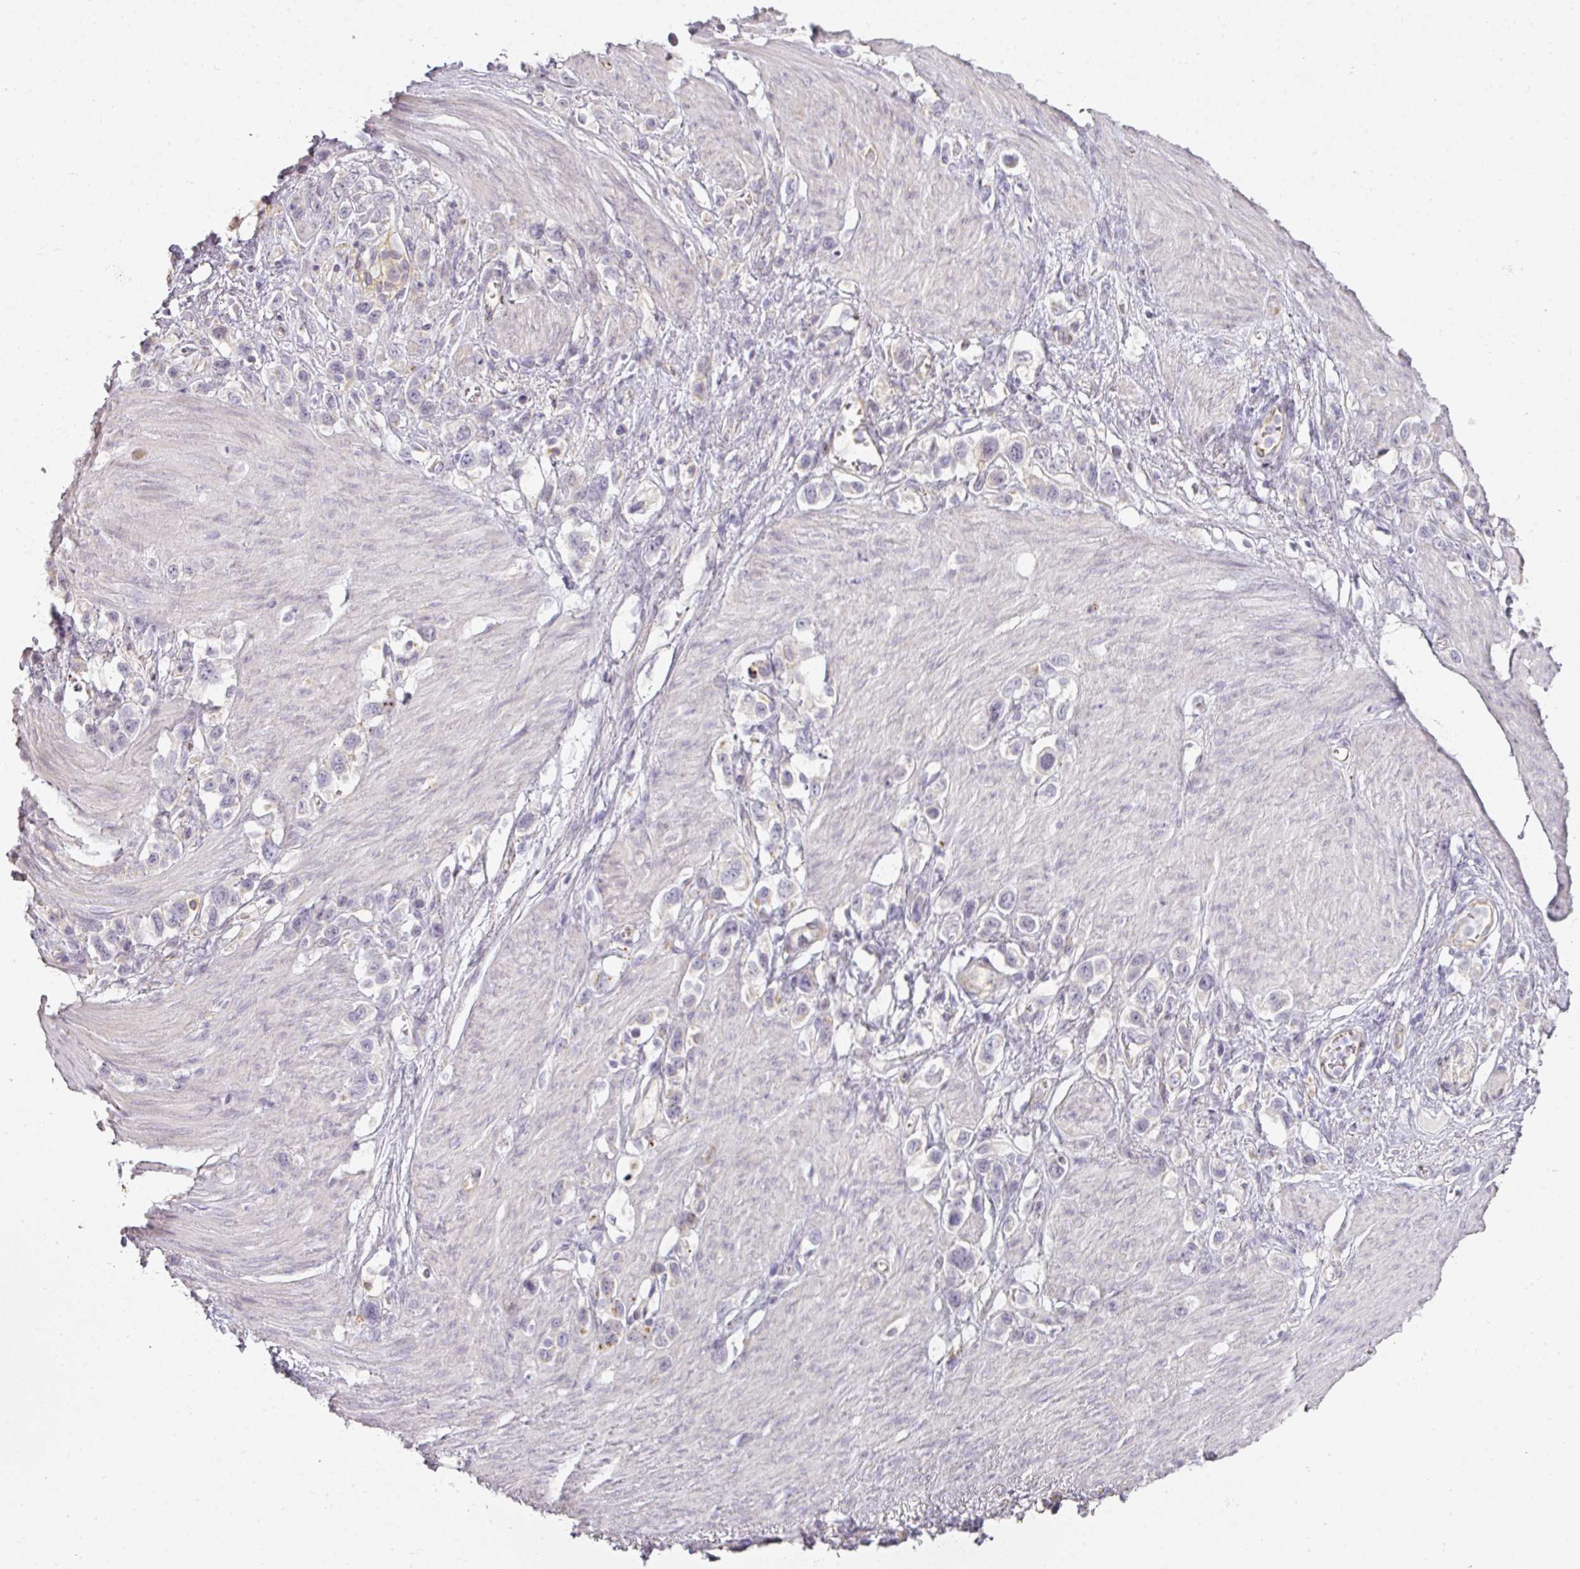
{"staining": {"intensity": "negative", "quantity": "none", "location": "none"}, "tissue": "stomach cancer", "cell_type": "Tumor cells", "image_type": "cancer", "snomed": [{"axis": "morphology", "description": "Adenocarcinoma, NOS"}, {"axis": "topography", "description": "Stomach"}], "caption": "IHC of human stomach cancer reveals no positivity in tumor cells.", "gene": "ATP8B2", "patient": {"sex": "female", "age": 65}}